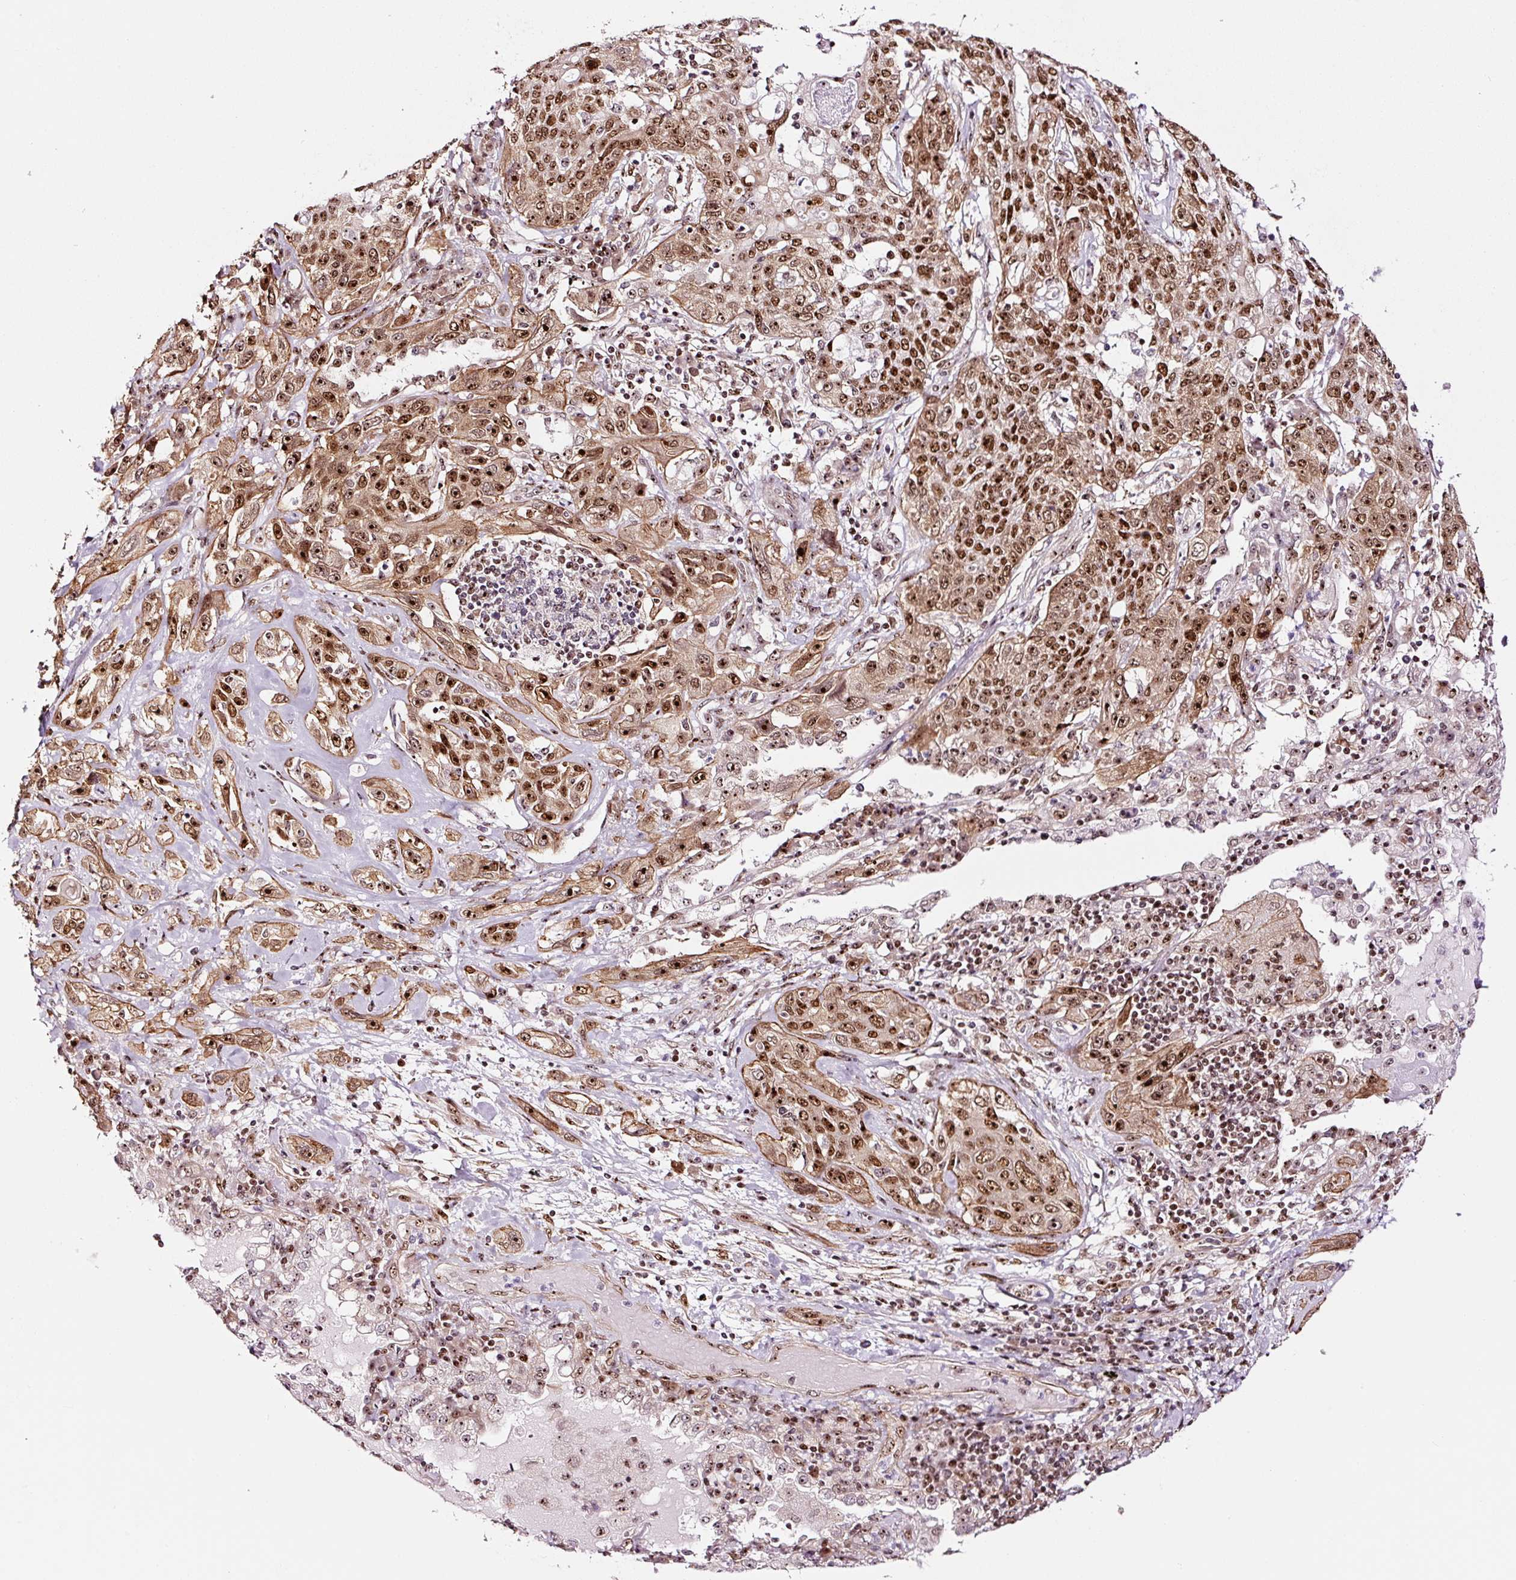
{"staining": {"intensity": "strong", "quantity": ">75%", "location": "cytoplasmic/membranous,nuclear"}, "tissue": "lung cancer", "cell_type": "Tumor cells", "image_type": "cancer", "snomed": [{"axis": "morphology", "description": "Squamous cell carcinoma, NOS"}, {"axis": "topography", "description": "Lung"}], "caption": "Lung cancer (squamous cell carcinoma) was stained to show a protein in brown. There is high levels of strong cytoplasmic/membranous and nuclear positivity in about >75% of tumor cells. The staining is performed using DAB brown chromogen to label protein expression. The nuclei are counter-stained blue using hematoxylin.", "gene": "GNL3", "patient": {"sex": "female", "age": 70}}